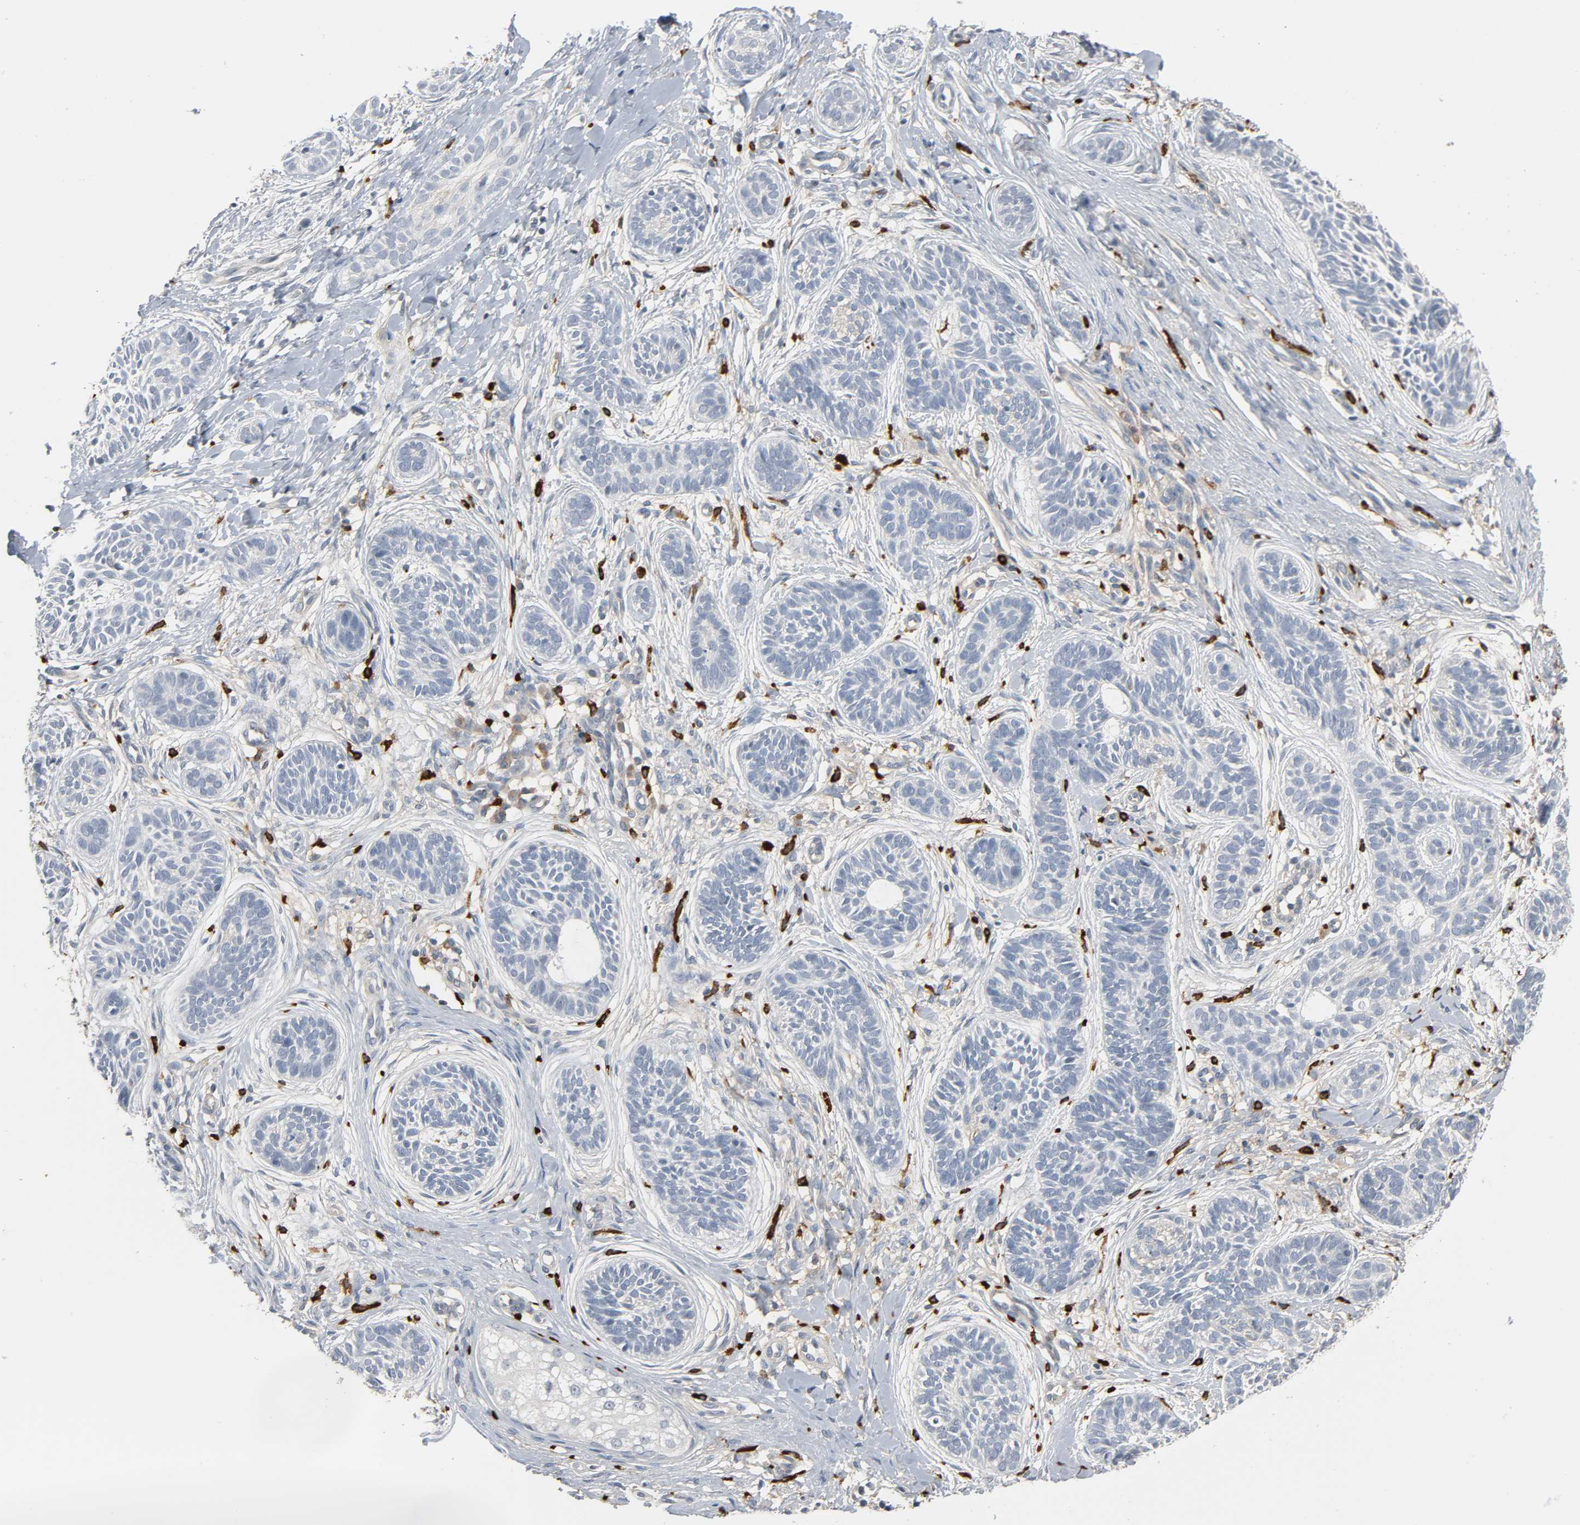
{"staining": {"intensity": "negative", "quantity": "none", "location": "none"}, "tissue": "skin cancer", "cell_type": "Tumor cells", "image_type": "cancer", "snomed": [{"axis": "morphology", "description": "Normal tissue, NOS"}, {"axis": "morphology", "description": "Basal cell carcinoma"}, {"axis": "topography", "description": "Skin"}], "caption": "This is an IHC image of basal cell carcinoma (skin). There is no positivity in tumor cells.", "gene": "LIMCH1", "patient": {"sex": "male", "age": 63}}